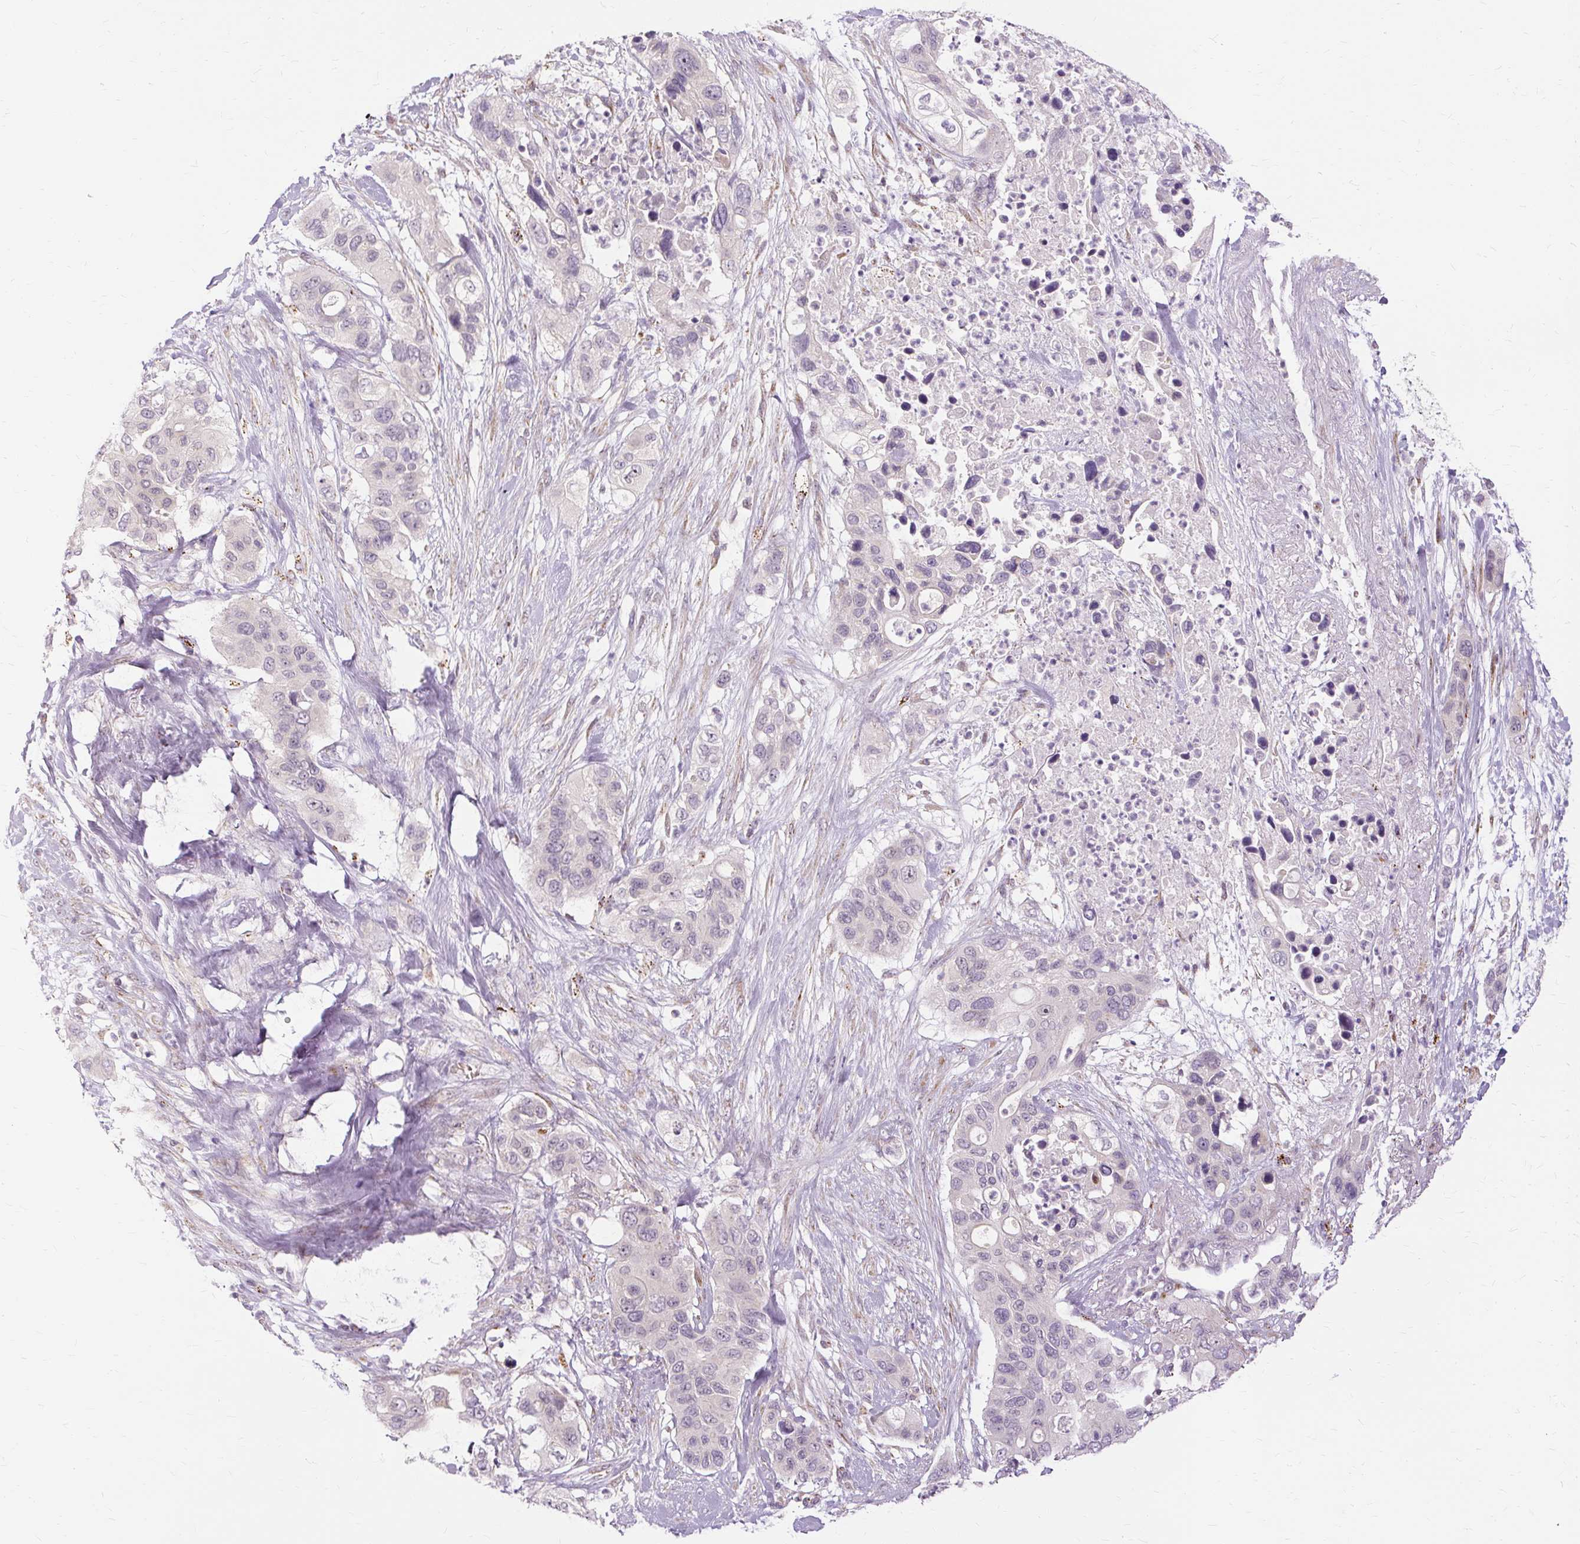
{"staining": {"intensity": "negative", "quantity": "none", "location": "none"}, "tissue": "pancreatic cancer", "cell_type": "Tumor cells", "image_type": "cancer", "snomed": [{"axis": "morphology", "description": "Adenocarcinoma, NOS"}, {"axis": "topography", "description": "Pancreas"}], "caption": "Protein analysis of pancreatic cancer (adenocarcinoma) shows no significant staining in tumor cells. (Brightfield microscopy of DAB (3,3'-diaminobenzidine) immunohistochemistry at high magnification).", "gene": "MMACHC", "patient": {"sex": "female", "age": 71}}